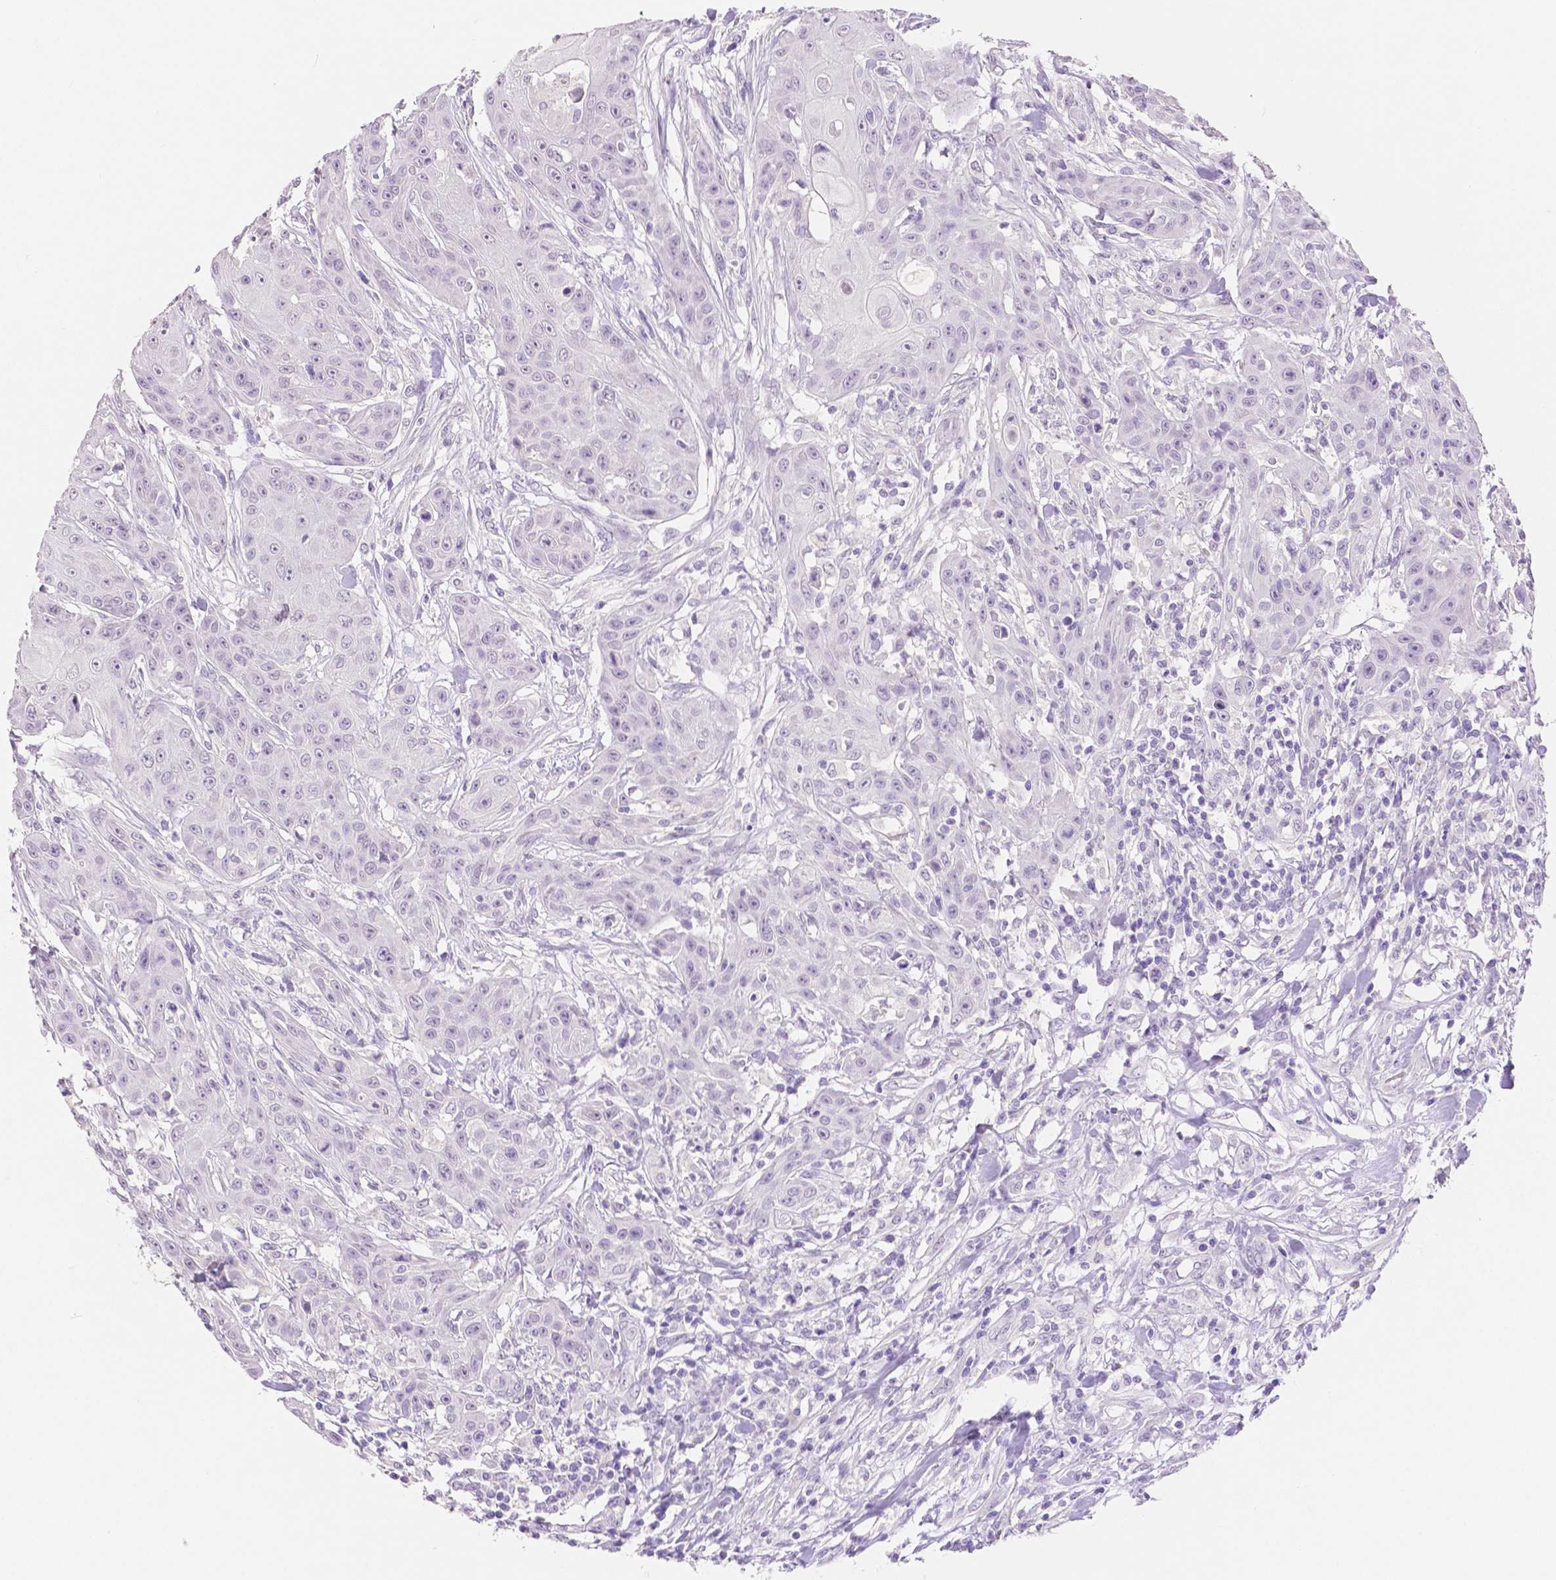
{"staining": {"intensity": "negative", "quantity": "none", "location": "none"}, "tissue": "head and neck cancer", "cell_type": "Tumor cells", "image_type": "cancer", "snomed": [{"axis": "morphology", "description": "Squamous cell carcinoma, NOS"}, {"axis": "topography", "description": "Oral tissue"}, {"axis": "topography", "description": "Head-Neck"}], "caption": "DAB immunohistochemical staining of human head and neck cancer shows no significant staining in tumor cells.", "gene": "HNF1B", "patient": {"sex": "female", "age": 55}}